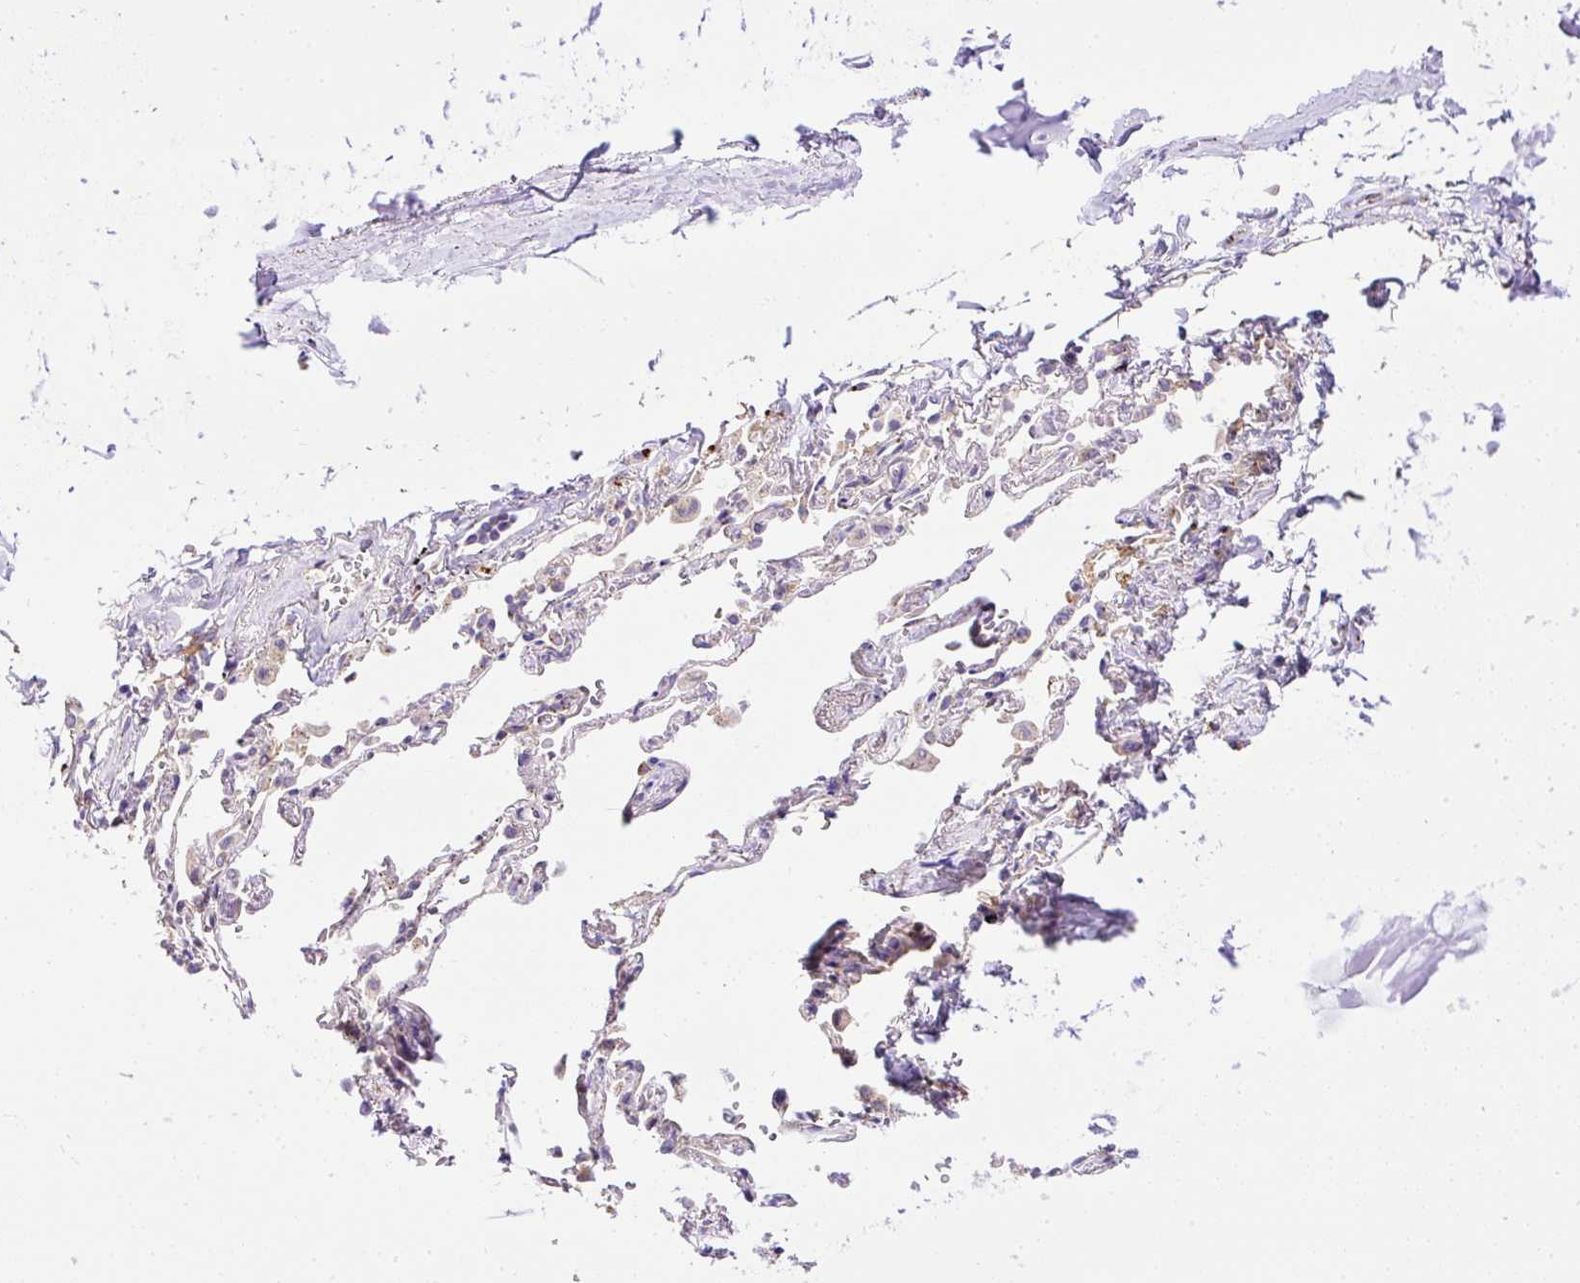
{"staining": {"intensity": "moderate", "quantity": "25%-75%", "location": "cytoplasmic/membranous"}, "tissue": "bronchus", "cell_type": "Respiratory epithelial cells", "image_type": "normal", "snomed": [{"axis": "morphology", "description": "Normal tissue, NOS"}, {"axis": "topography", "description": "Bronchus"}], "caption": "Immunohistochemical staining of normal bronchus displays medium levels of moderate cytoplasmic/membranous staining in about 25%-75% of respiratory epithelial cells. (DAB IHC, brown staining for protein, blue staining for nuclei).", "gene": "CFAP47", "patient": {"sex": "male", "age": 70}}